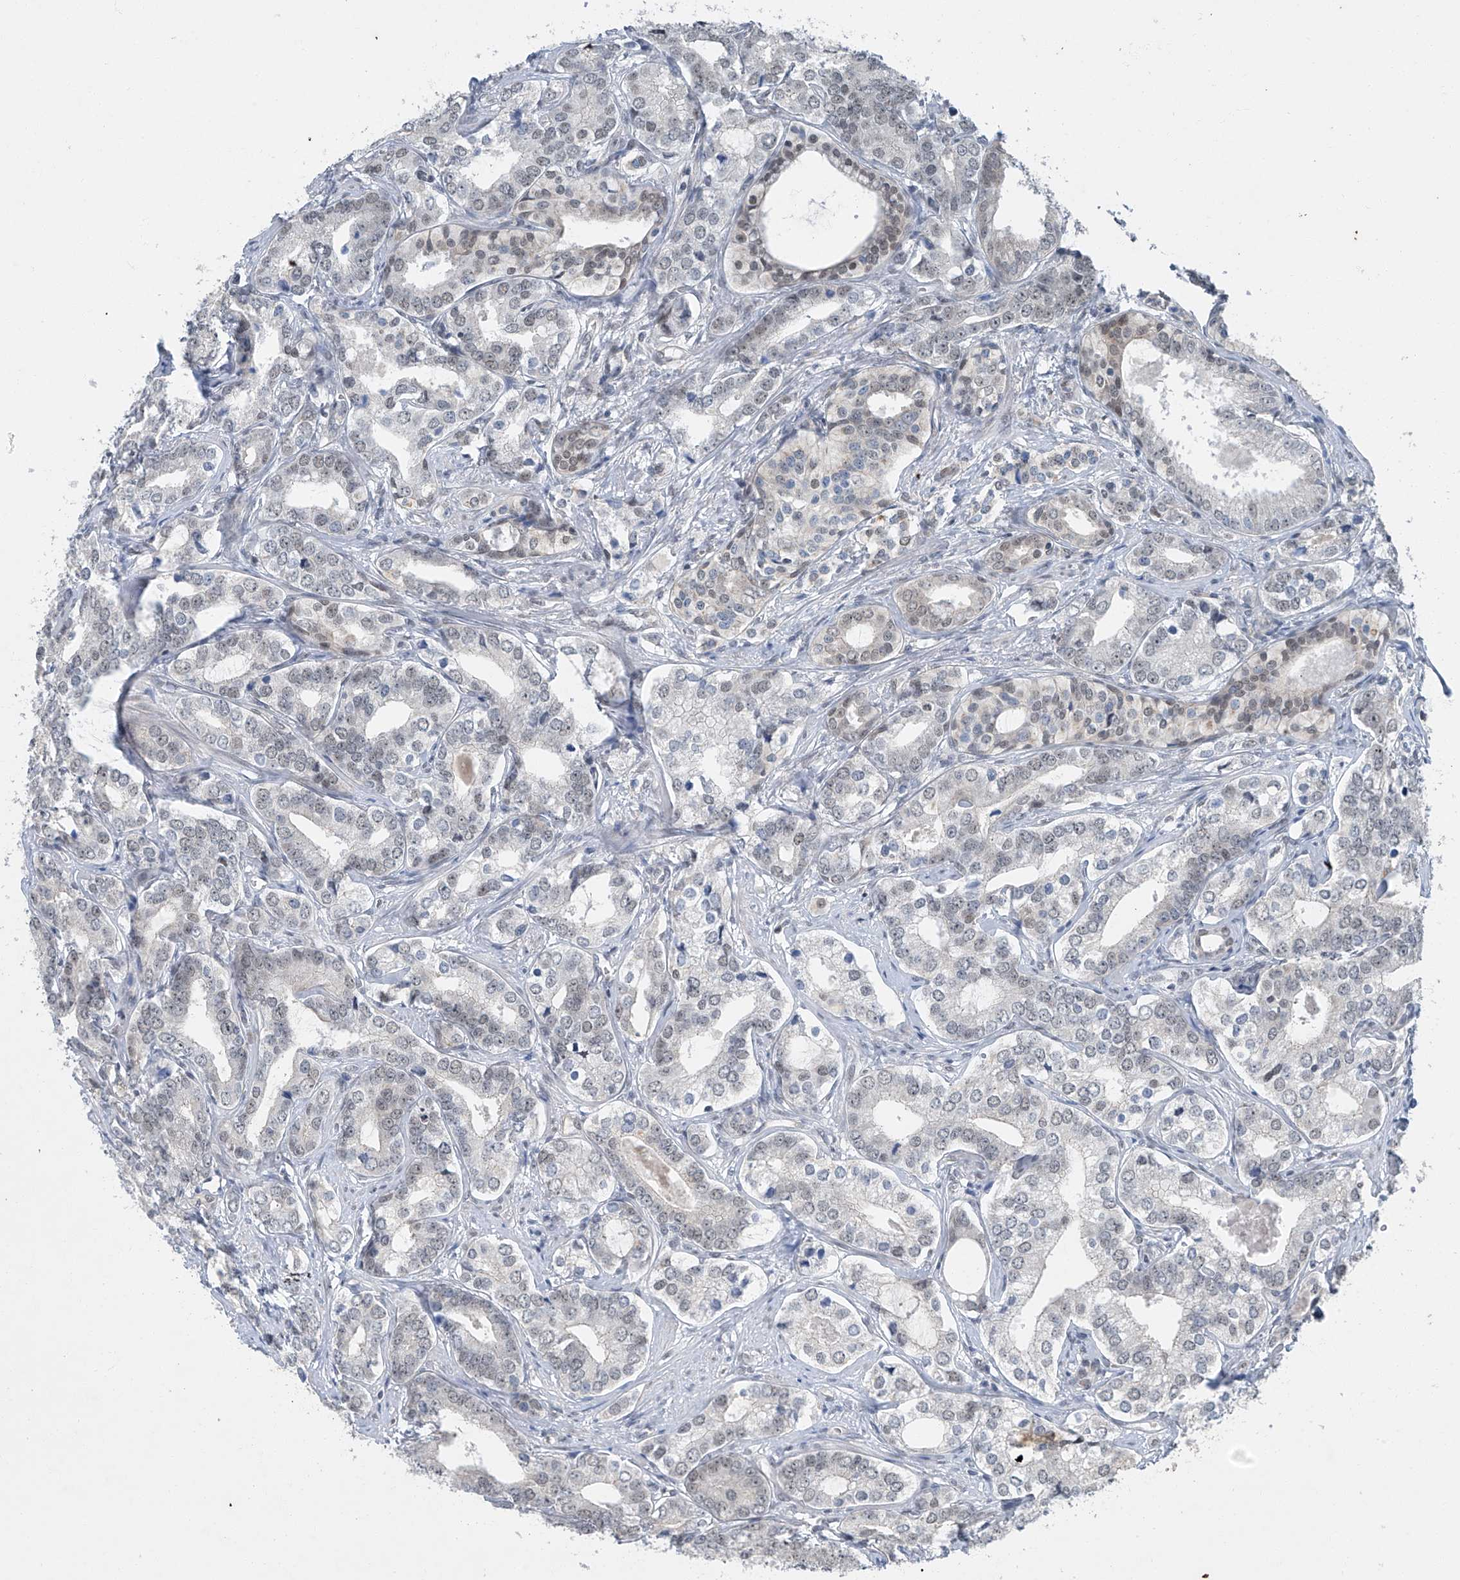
{"staining": {"intensity": "weak", "quantity": "<25%", "location": "nuclear"}, "tissue": "prostate cancer", "cell_type": "Tumor cells", "image_type": "cancer", "snomed": [{"axis": "morphology", "description": "Adenocarcinoma, High grade"}, {"axis": "topography", "description": "Prostate"}], "caption": "The histopathology image demonstrates no staining of tumor cells in prostate cancer.", "gene": "TAF8", "patient": {"sex": "male", "age": 62}}